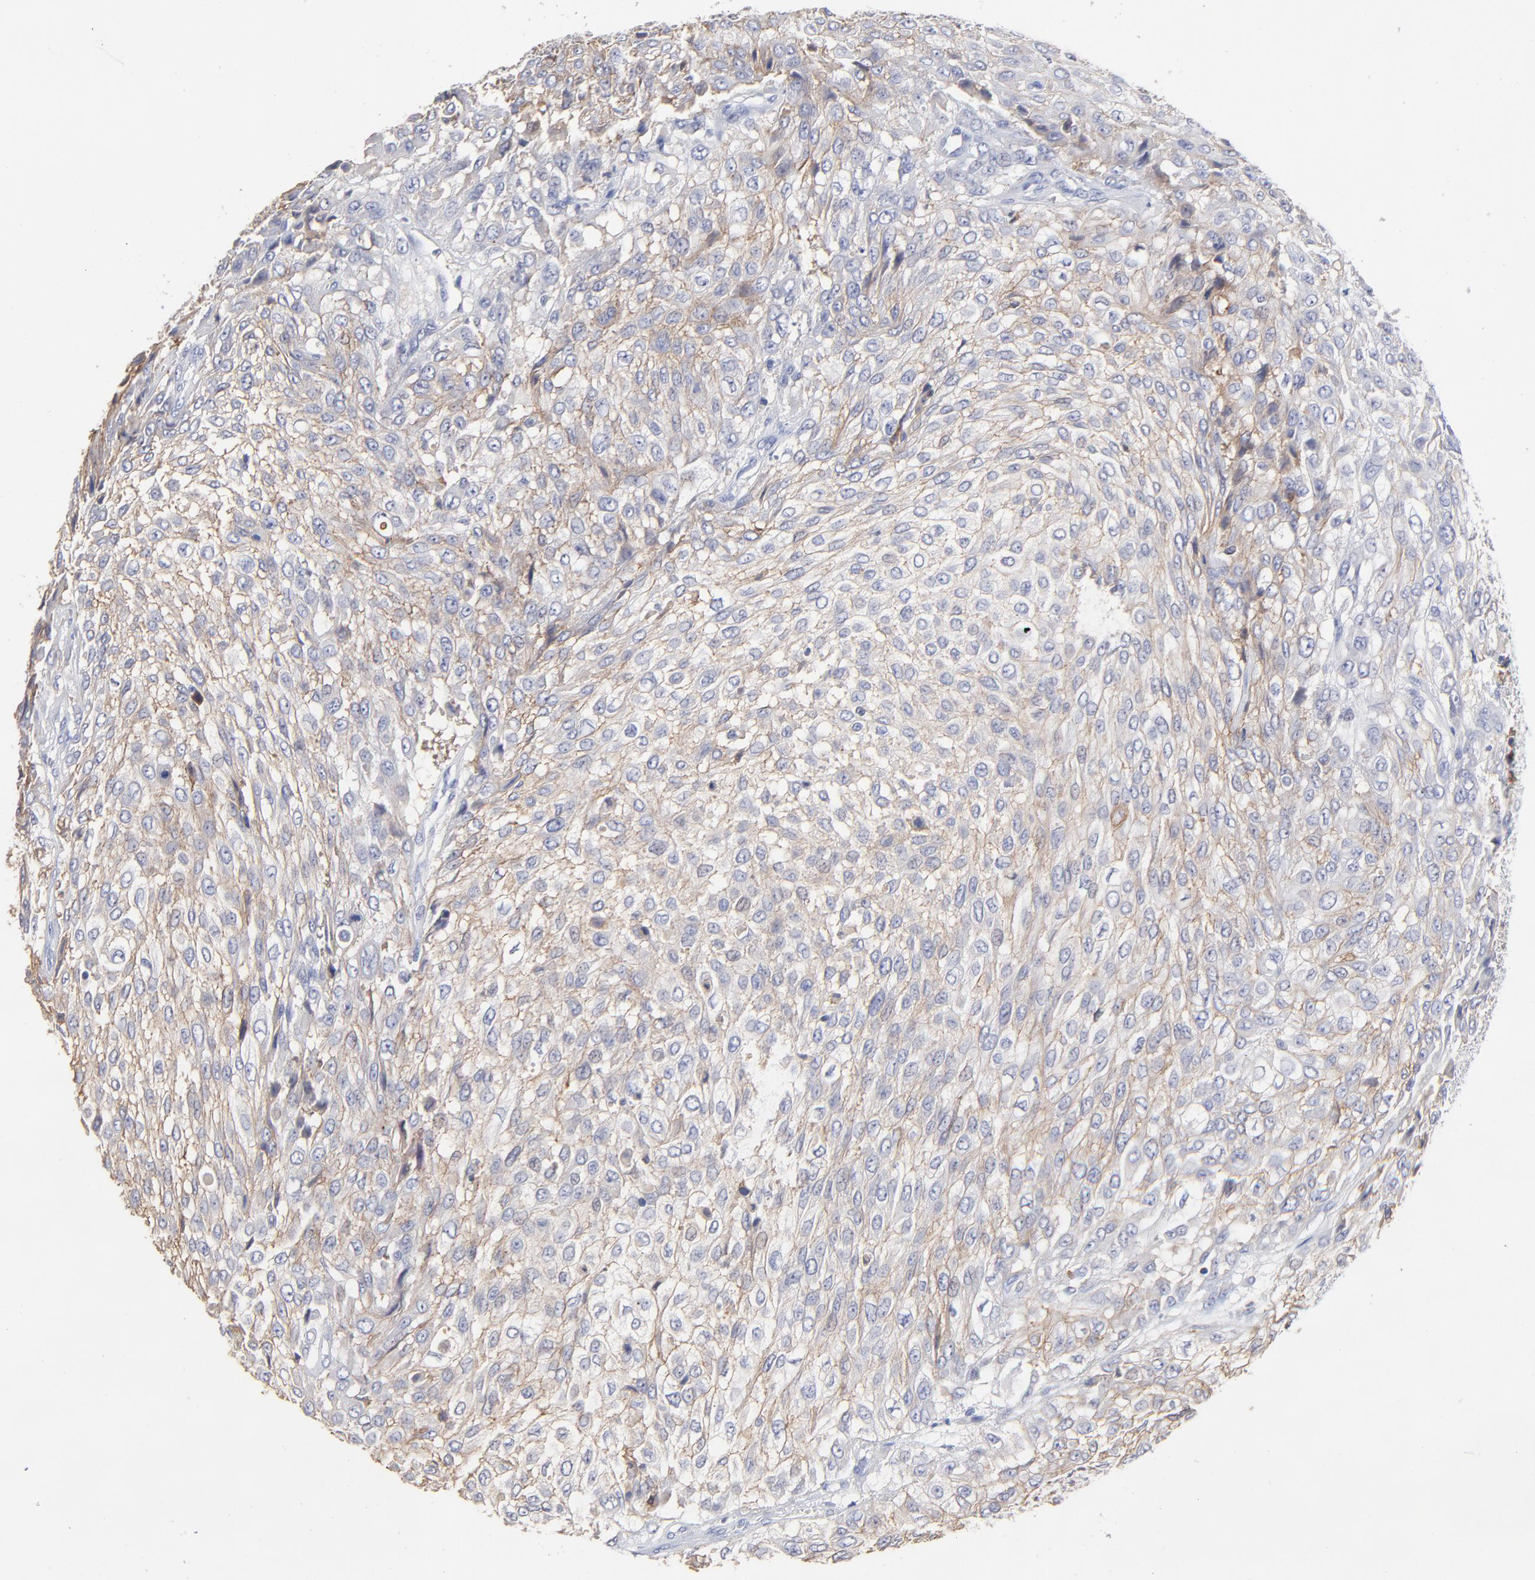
{"staining": {"intensity": "weak", "quantity": "25%-75%", "location": "cytoplasmic/membranous"}, "tissue": "urothelial cancer", "cell_type": "Tumor cells", "image_type": "cancer", "snomed": [{"axis": "morphology", "description": "Urothelial carcinoma, High grade"}, {"axis": "topography", "description": "Urinary bladder"}], "caption": "Protein analysis of urothelial cancer tissue displays weak cytoplasmic/membranous positivity in about 25%-75% of tumor cells.", "gene": "CXADR", "patient": {"sex": "male", "age": 57}}